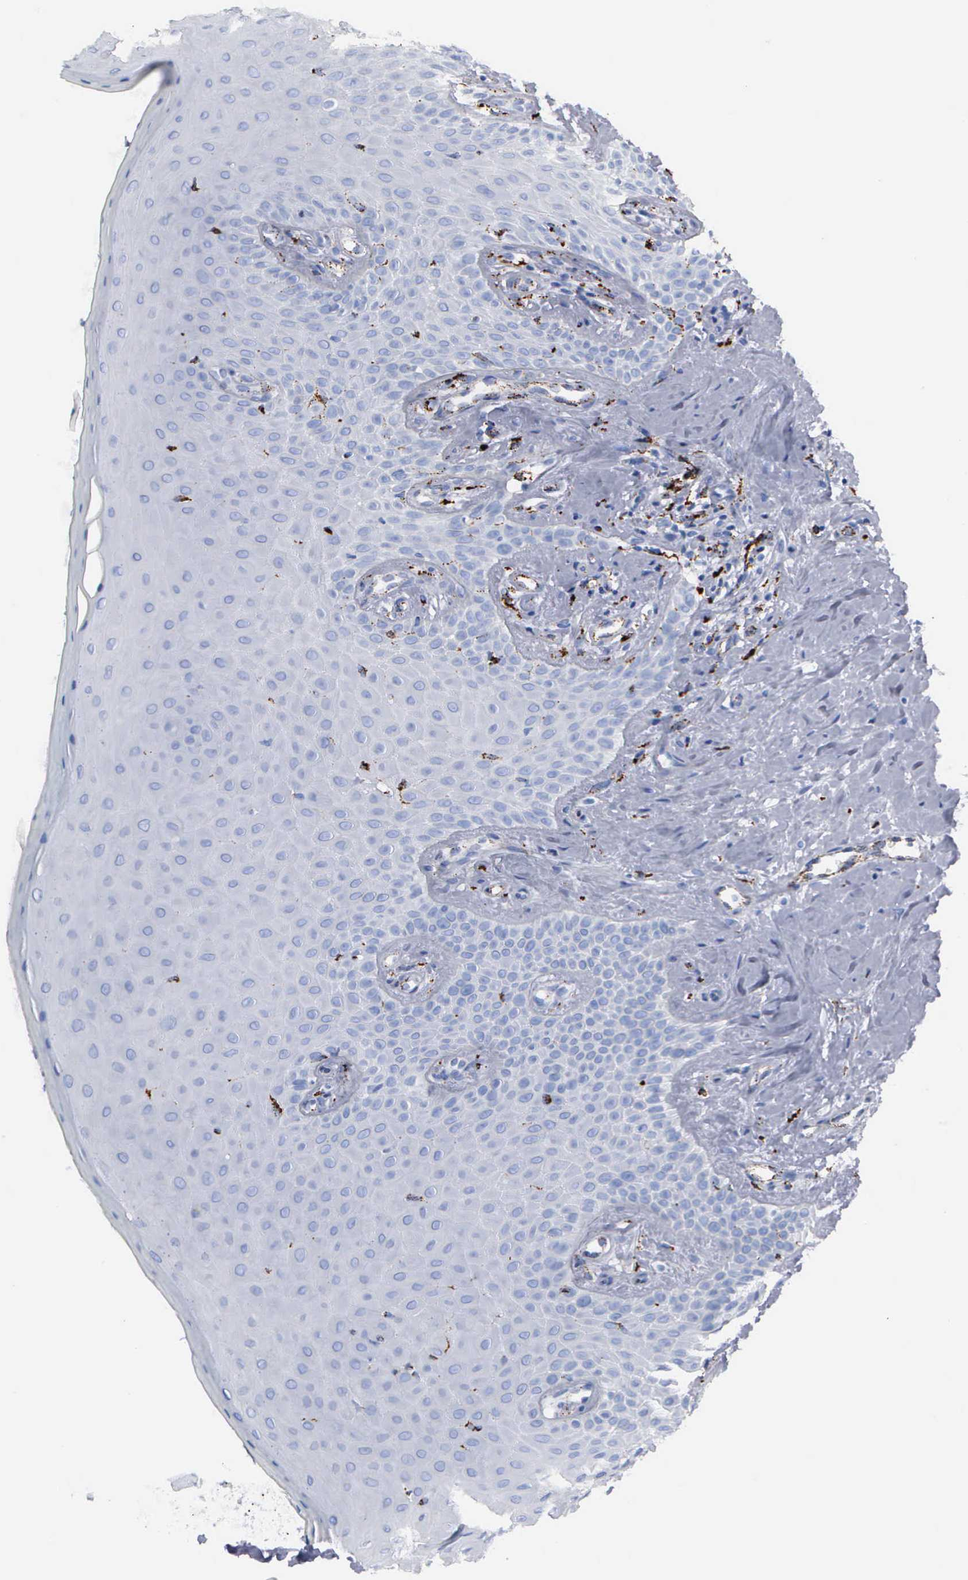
{"staining": {"intensity": "negative", "quantity": "none", "location": "none"}, "tissue": "oral mucosa", "cell_type": "Squamous epithelial cells", "image_type": "normal", "snomed": [{"axis": "morphology", "description": "Normal tissue, NOS"}, {"axis": "topography", "description": "Oral tissue"}], "caption": "Protein analysis of unremarkable oral mucosa shows no significant positivity in squamous epithelial cells.", "gene": "CTSH", "patient": {"sex": "male", "age": 69}}